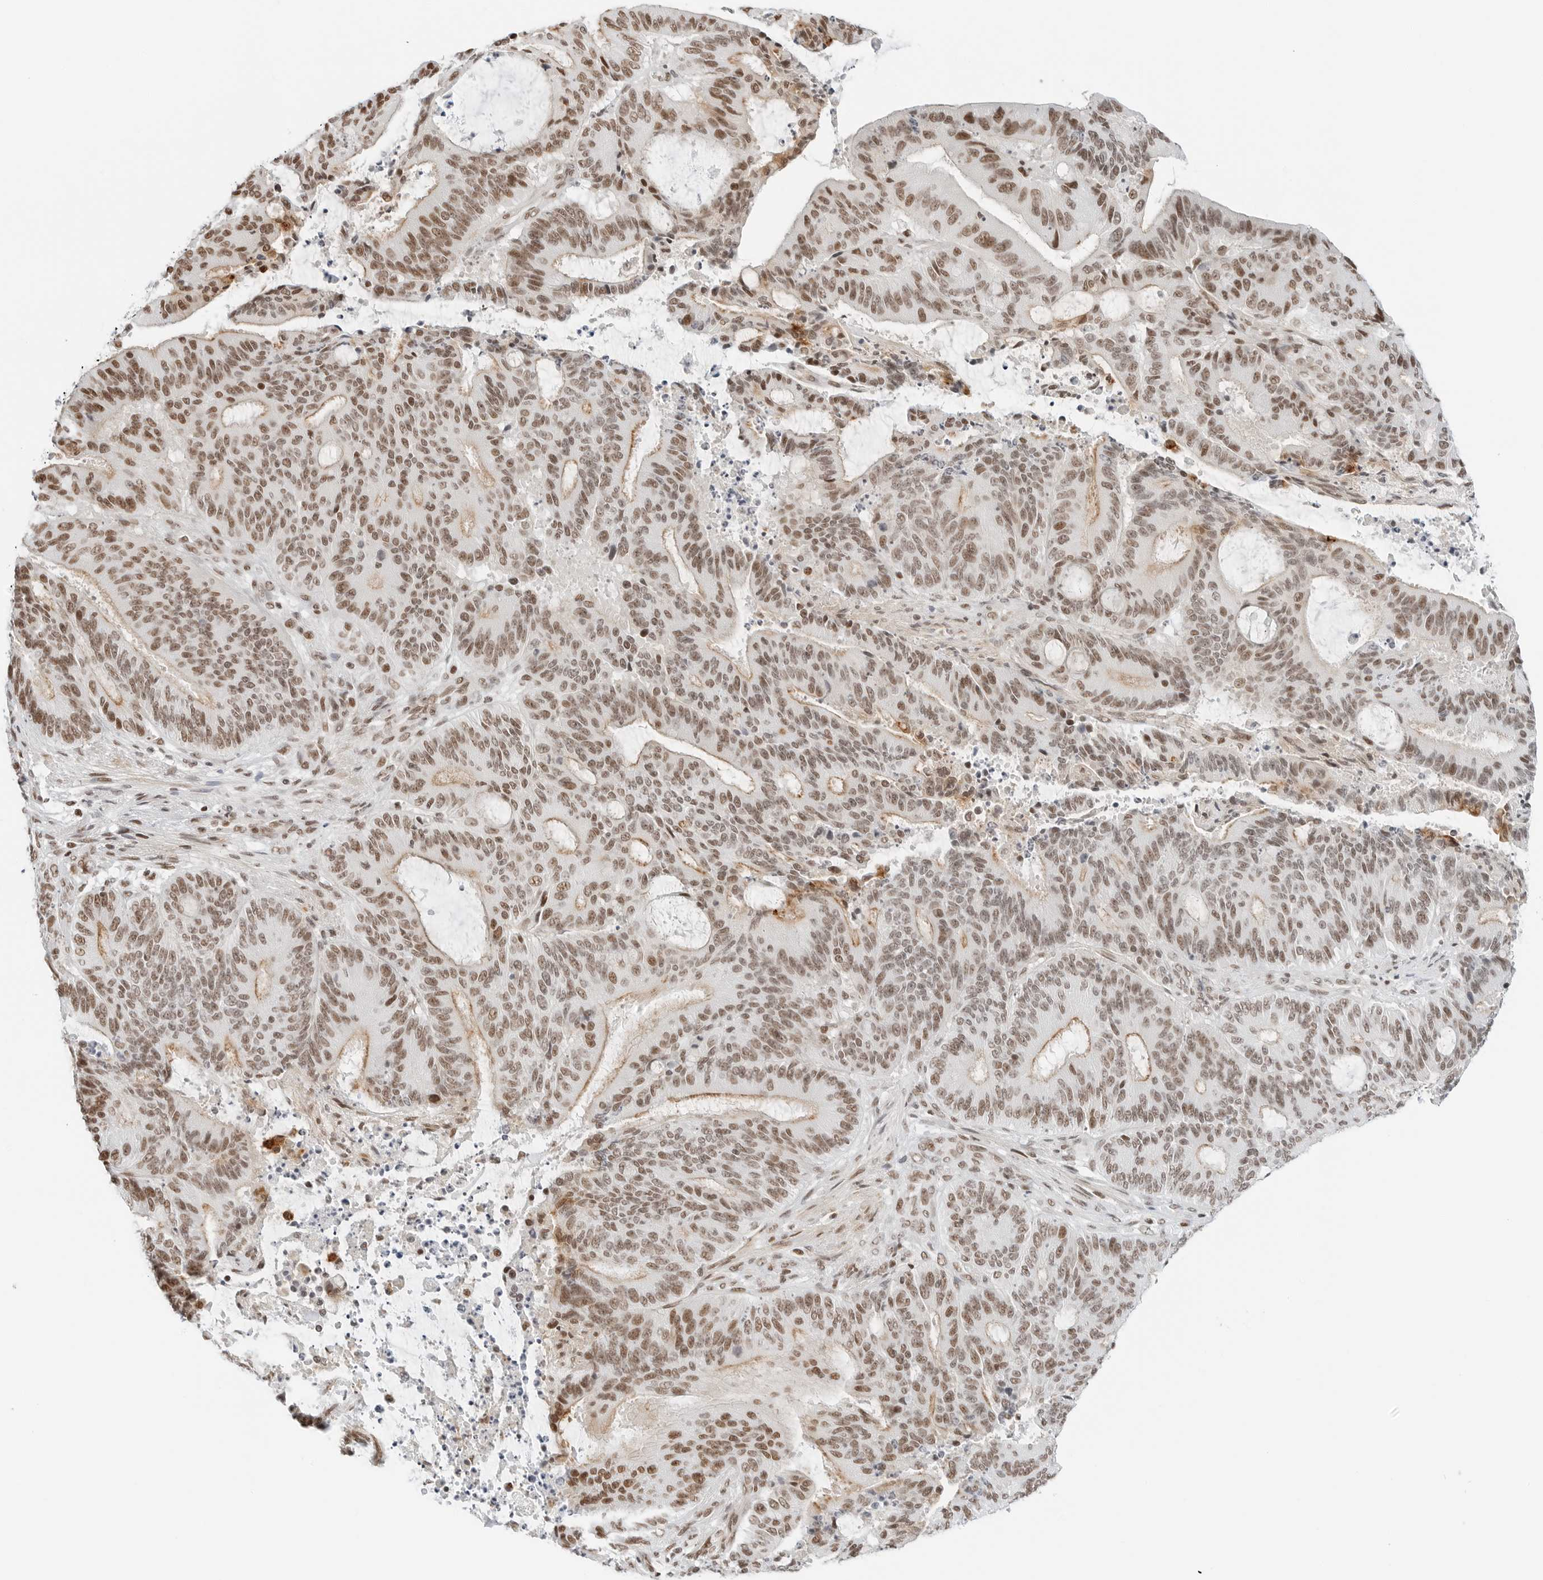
{"staining": {"intensity": "moderate", "quantity": ">75%", "location": "cytoplasmic/membranous,nuclear"}, "tissue": "liver cancer", "cell_type": "Tumor cells", "image_type": "cancer", "snomed": [{"axis": "morphology", "description": "Normal tissue, NOS"}, {"axis": "morphology", "description": "Cholangiocarcinoma"}, {"axis": "topography", "description": "Liver"}, {"axis": "topography", "description": "Peripheral nerve tissue"}], "caption": "Liver cholangiocarcinoma was stained to show a protein in brown. There is medium levels of moderate cytoplasmic/membranous and nuclear positivity in approximately >75% of tumor cells.", "gene": "CRTC2", "patient": {"sex": "female", "age": 73}}